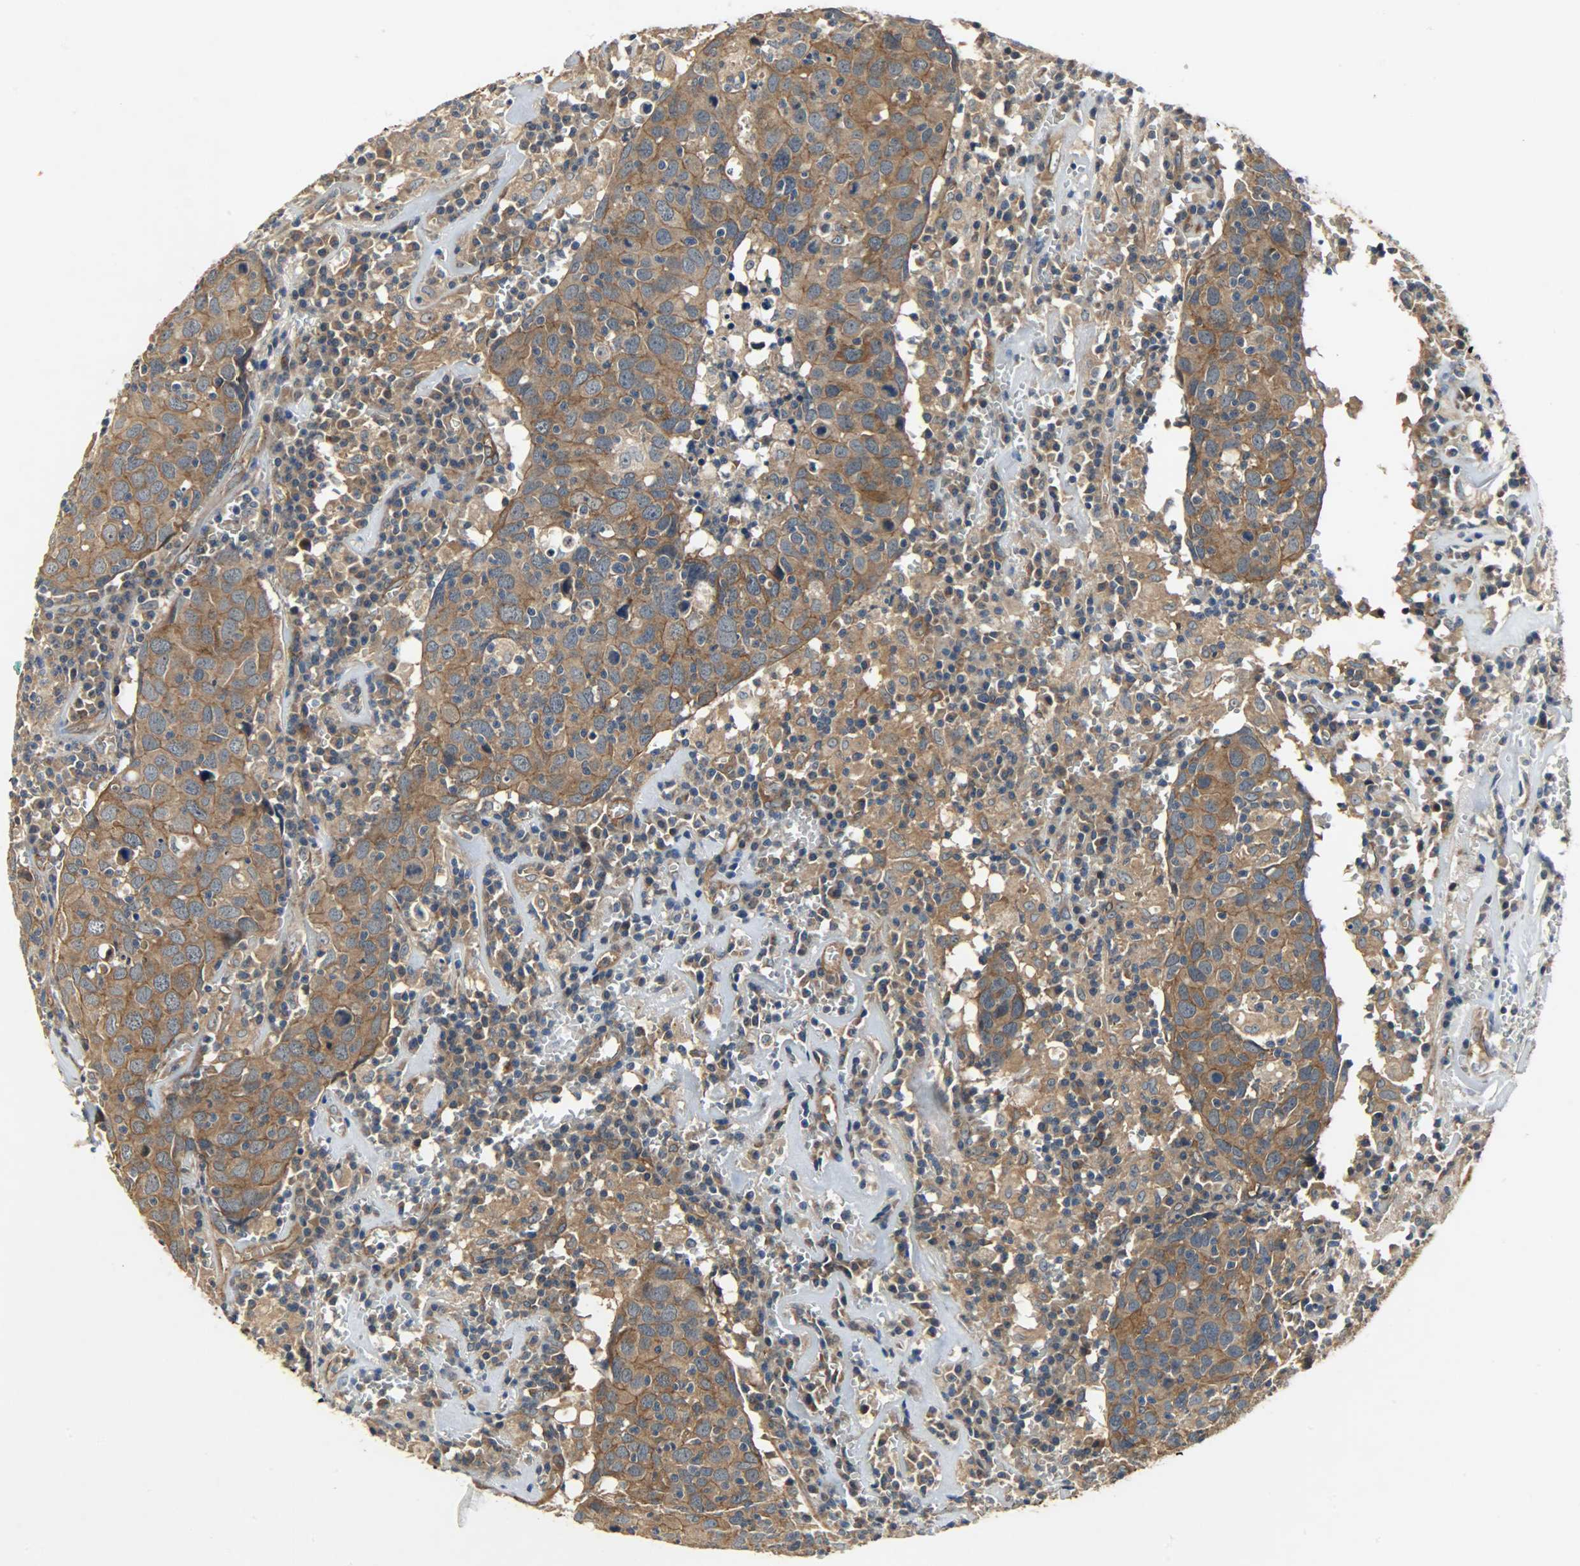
{"staining": {"intensity": "moderate", "quantity": ">75%", "location": "cytoplasmic/membranous"}, "tissue": "head and neck cancer", "cell_type": "Tumor cells", "image_type": "cancer", "snomed": [{"axis": "morphology", "description": "Adenocarcinoma, NOS"}, {"axis": "topography", "description": "Salivary gland"}, {"axis": "topography", "description": "Head-Neck"}], "caption": "High-magnification brightfield microscopy of head and neck cancer (adenocarcinoma) stained with DAB (3,3'-diaminobenzidine) (brown) and counterstained with hematoxylin (blue). tumor cells exhibit moderate cytoplasmic/membranous positivity is seen in about>75% of cells.", "gene": "KIAA1217", "patient": {"sex": "female", "age": 65}}